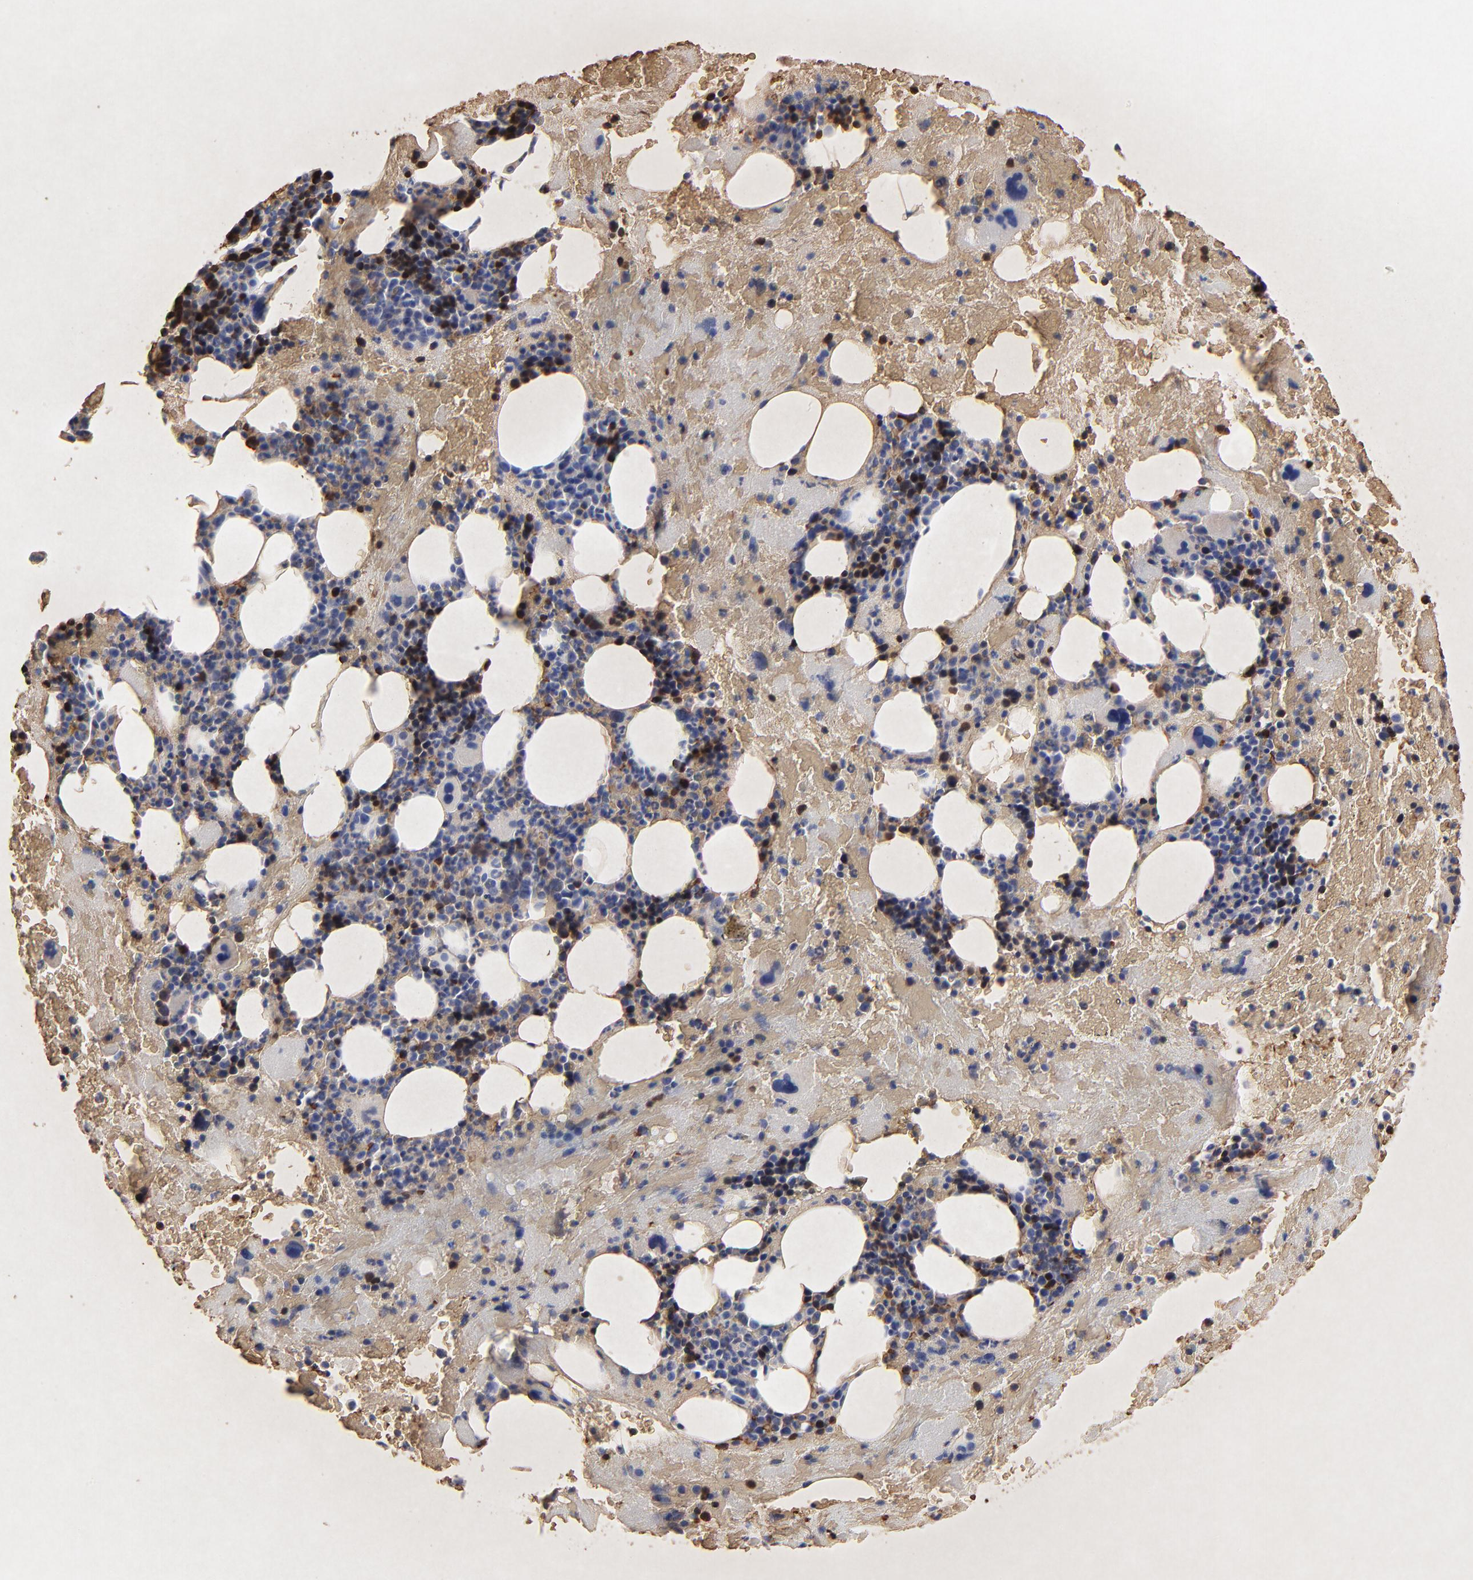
{"staining": {"intensity": "strong", "quantity": "25%-75%", "location": "cytoplasmic/membranous"}, "tissue": "bone marrow", "cell_type": "Hematopoietic cells", "image_type": "normal", "snomed": [{"axis": "morphology", "description": "Normal tissue, NOS"}, {"axis": "topography", "description": "Bone marrow"}], "caption": "Immunohistochemistry (IHC) micrograph of unremarkable bone marrow stained for a protein (brown), which demonstrates high levels of strong cytoplasmic/membranous staining in approximately 25%-75% of hematopoietic cells.", "gene": "PAG1", "patient": {"sex": "male", "age": 76}}